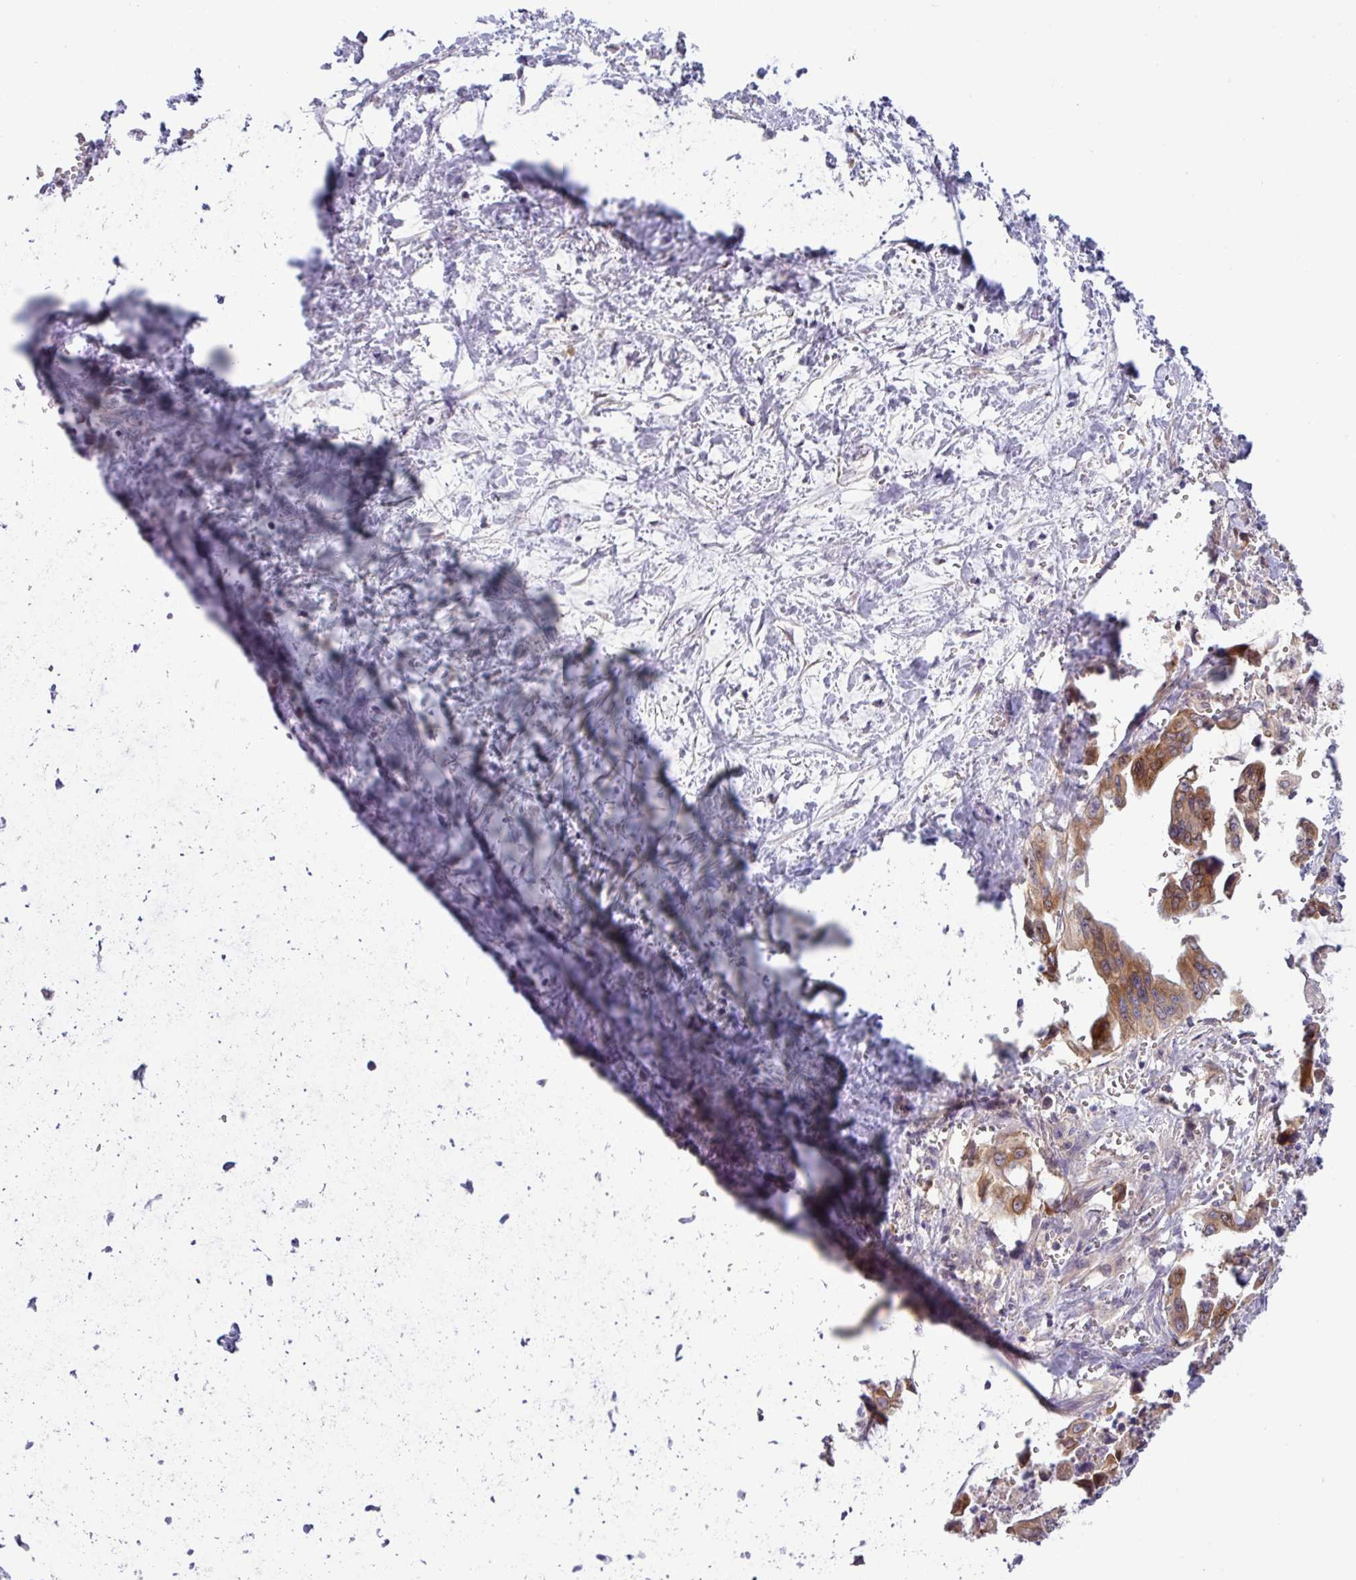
{"staining": {"intensity": "weak", "quantity": ">75%", "location": "cytoplasmic/membranous"}, "tissue": "pancreatic cancer", "cell_type": "Tumor cells", "image_type": "cancer", "snomed": [{"axis": "morphology", "description": "Adenocarcinoma, NOS"}, {"axis": "topography", "description": "Pancreas"}], "caption": "Adenocarcinoma (pancreatic) stained with immunohistochemistry (IHC) shows weak cytoplasmic/membranous positivity in about >75% of tumor cells. (Stains: DAB in brown, nuclei in blue, Microscopy: brightfield microscopy at high magnification).", "gene": "TMEM62", "patient": {"sex": "male", "age": 61}}